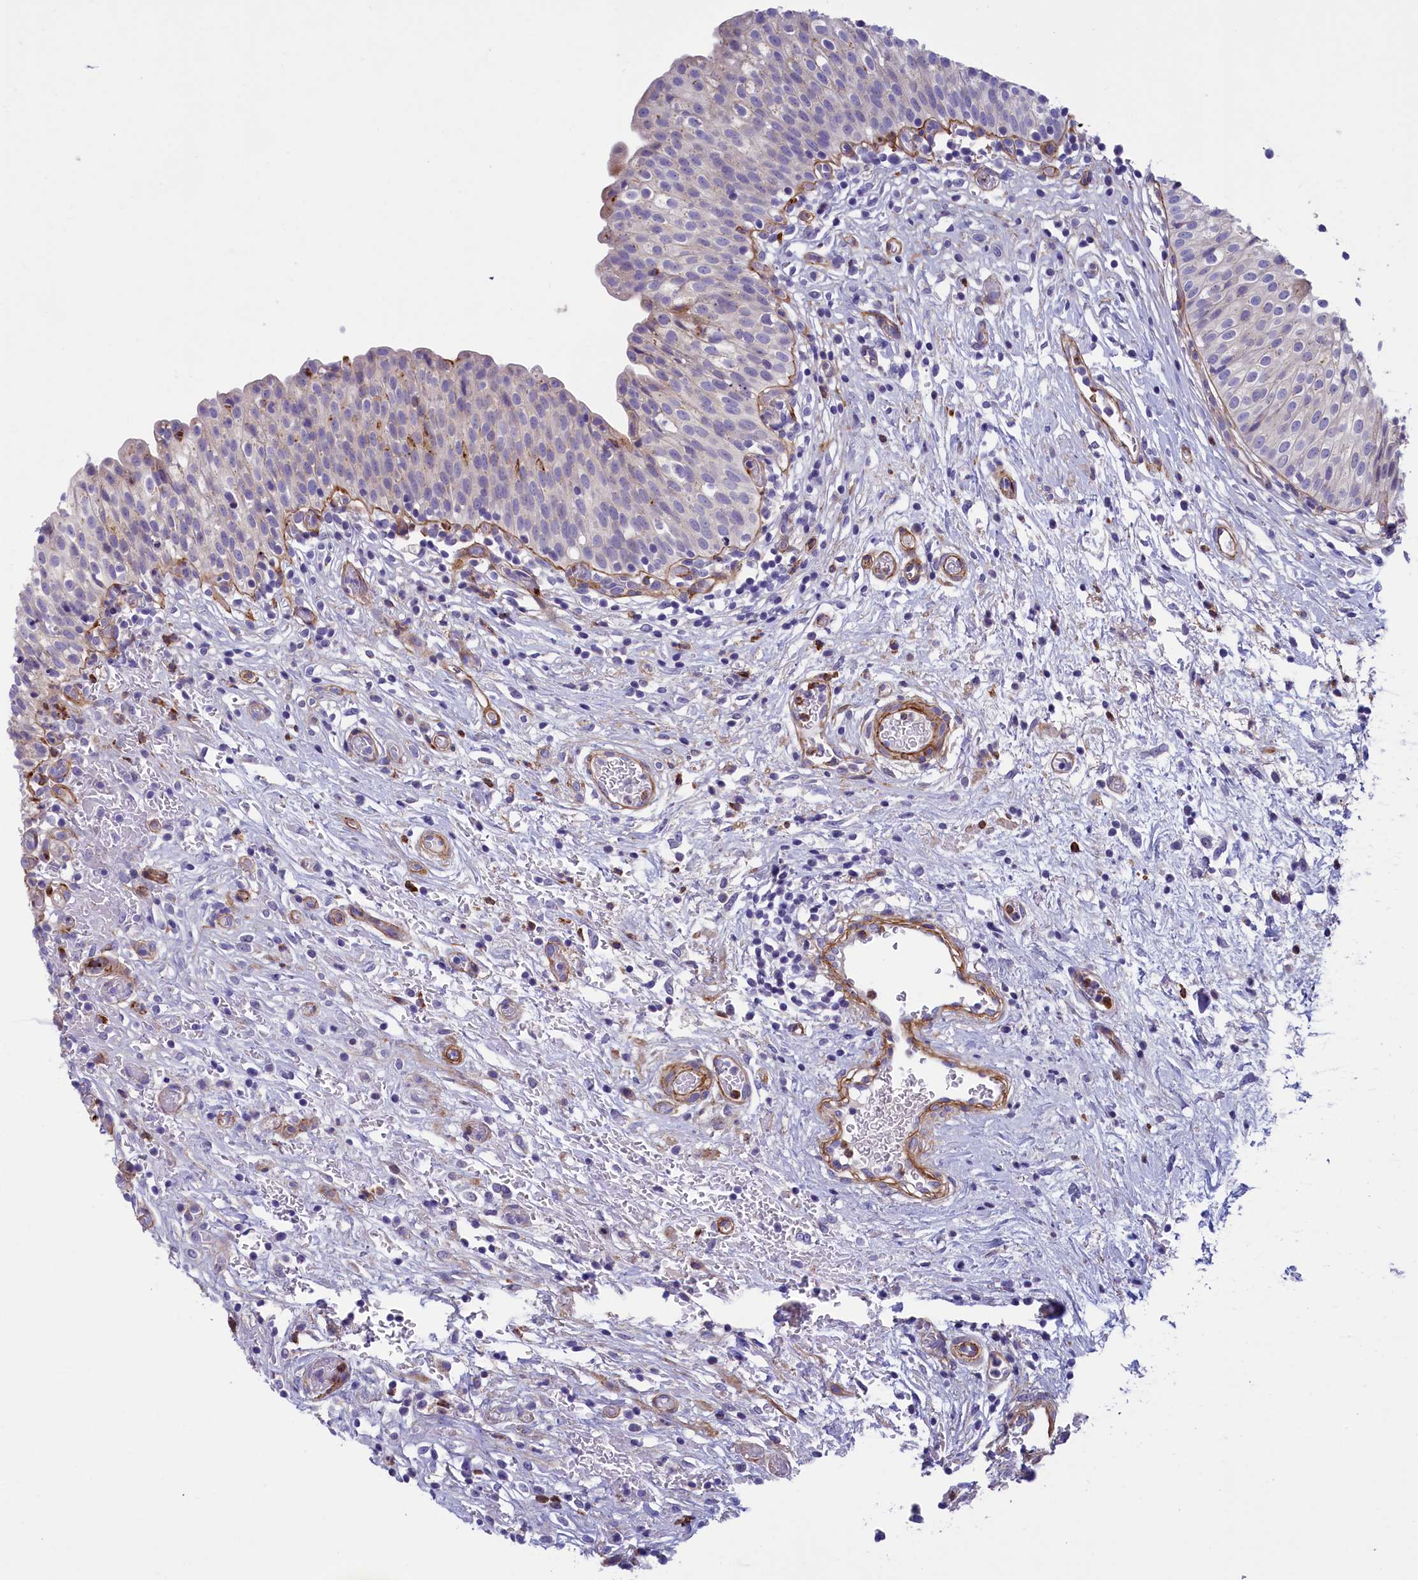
{"staining": {"intensity": "strong", "quantity": "<25%", "location": "cytoplasmic/membranous"}, "tissue": "urinary bladder", "cell_type": "Urothelial cells", "image_type": "normal", "snomed": [{"axis": "morphology", "description": "Normal tissue, NOS"}, {"axis": "topography", "description": "Urinary bladder"}], "caption": "This is an image of IHC staining of normal urinary bladder, which shows strong expression in the cytoplasmic/membranous of urothelial cells.", "gene": "LOXL1", "patient": {"sex": "male", "age": 55}}